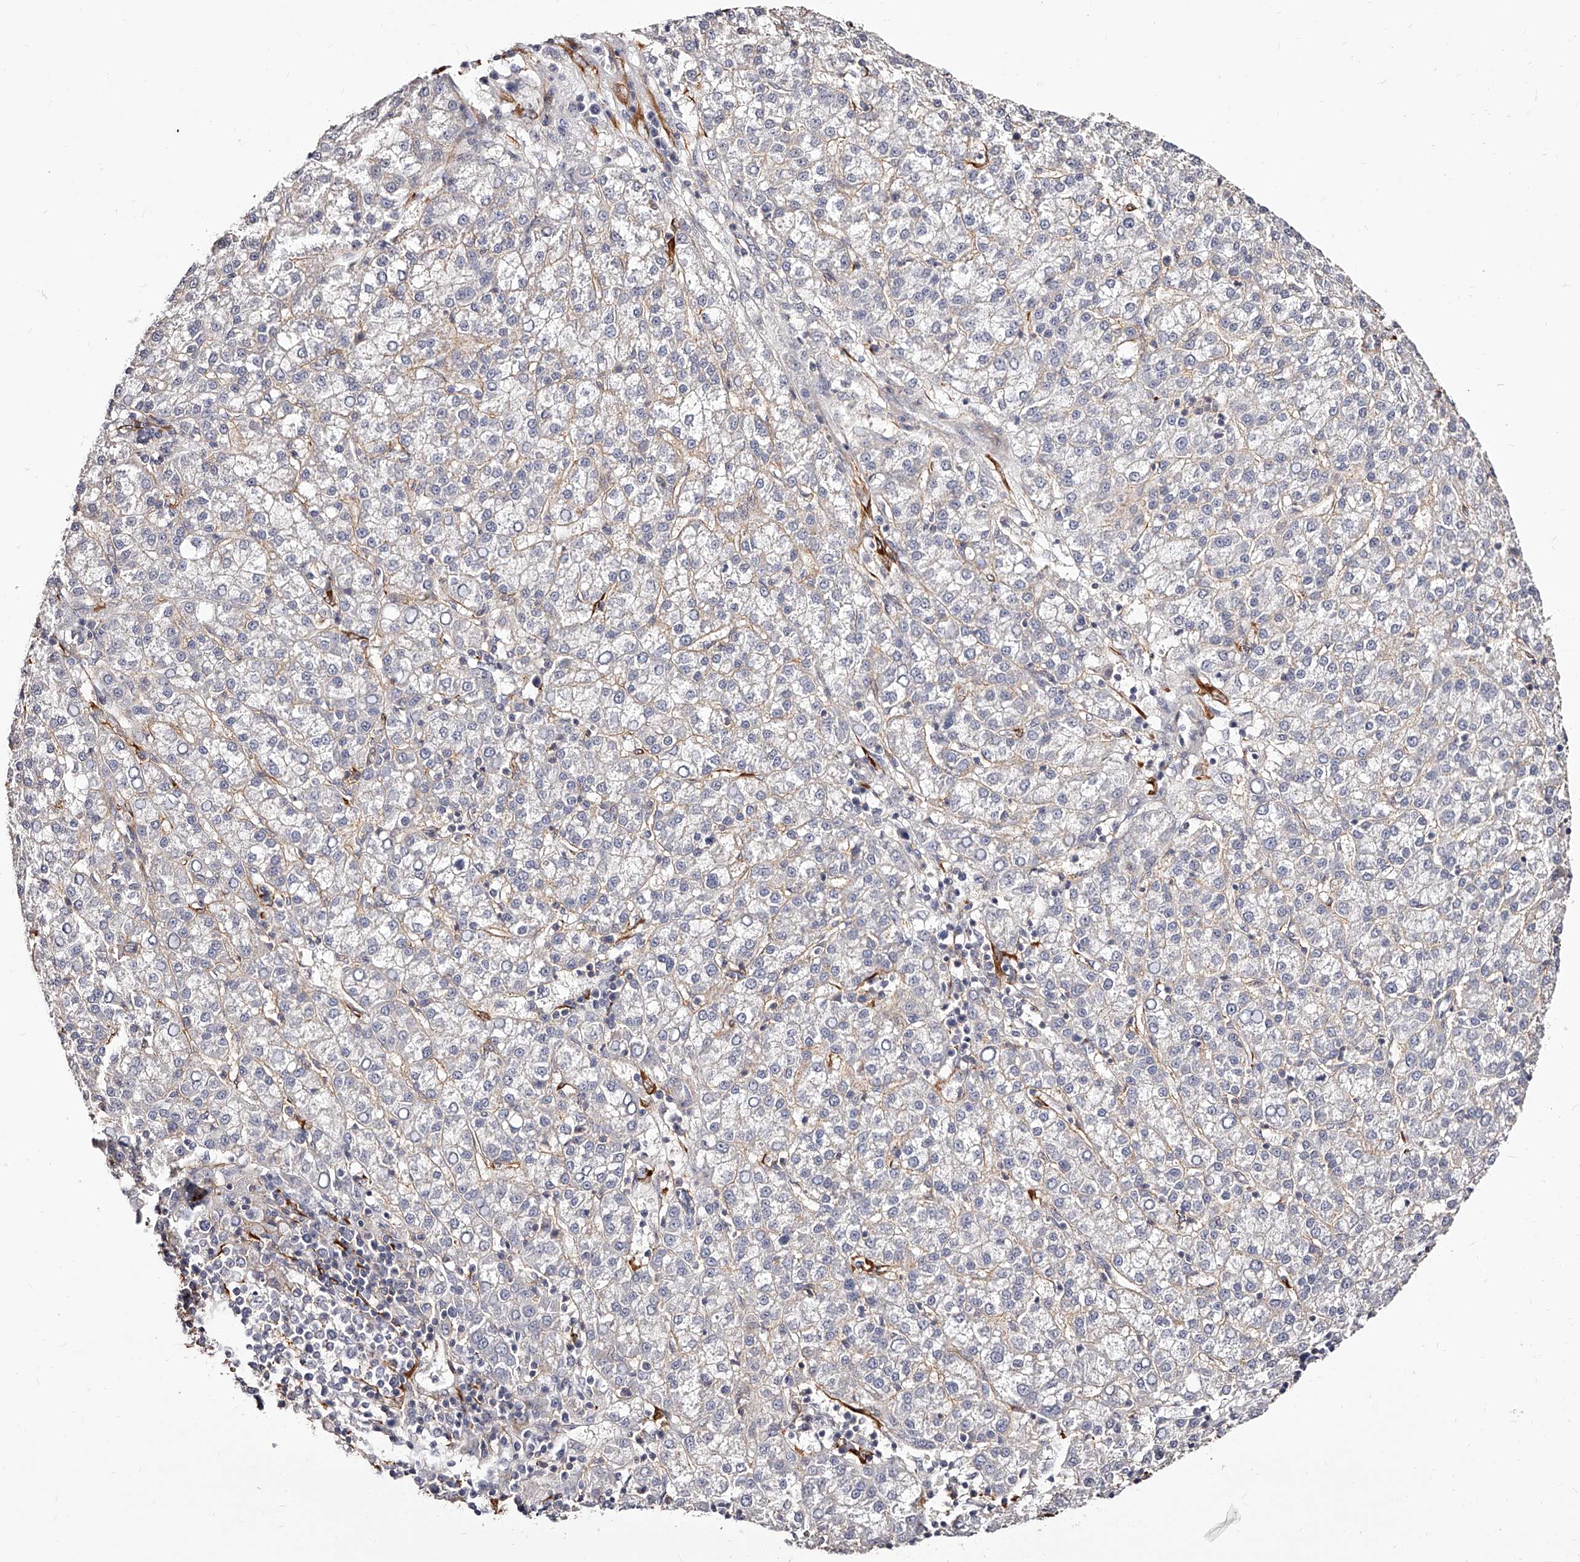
{"staining": {"intensity": "negative", "quantity": "none", "location": "none"}, "tissue": "liver cancer", "cell_type": "Tumor cells", "image_type": "cancer", "snomed": [{"axis": "morphology", "description": "Carcinoma, Hepatocellular, NOS"}, {"axis": "topography", "description": "Liver"}], "caption": "Immunohistochemistry (IHC) image of liver cancer (hepatocellular carcinoma) stained for a protein (brown), which exhibits no positivity in tumor cells.", "gene": "CD82", "patient": {"sex": "female", "age": 58}}